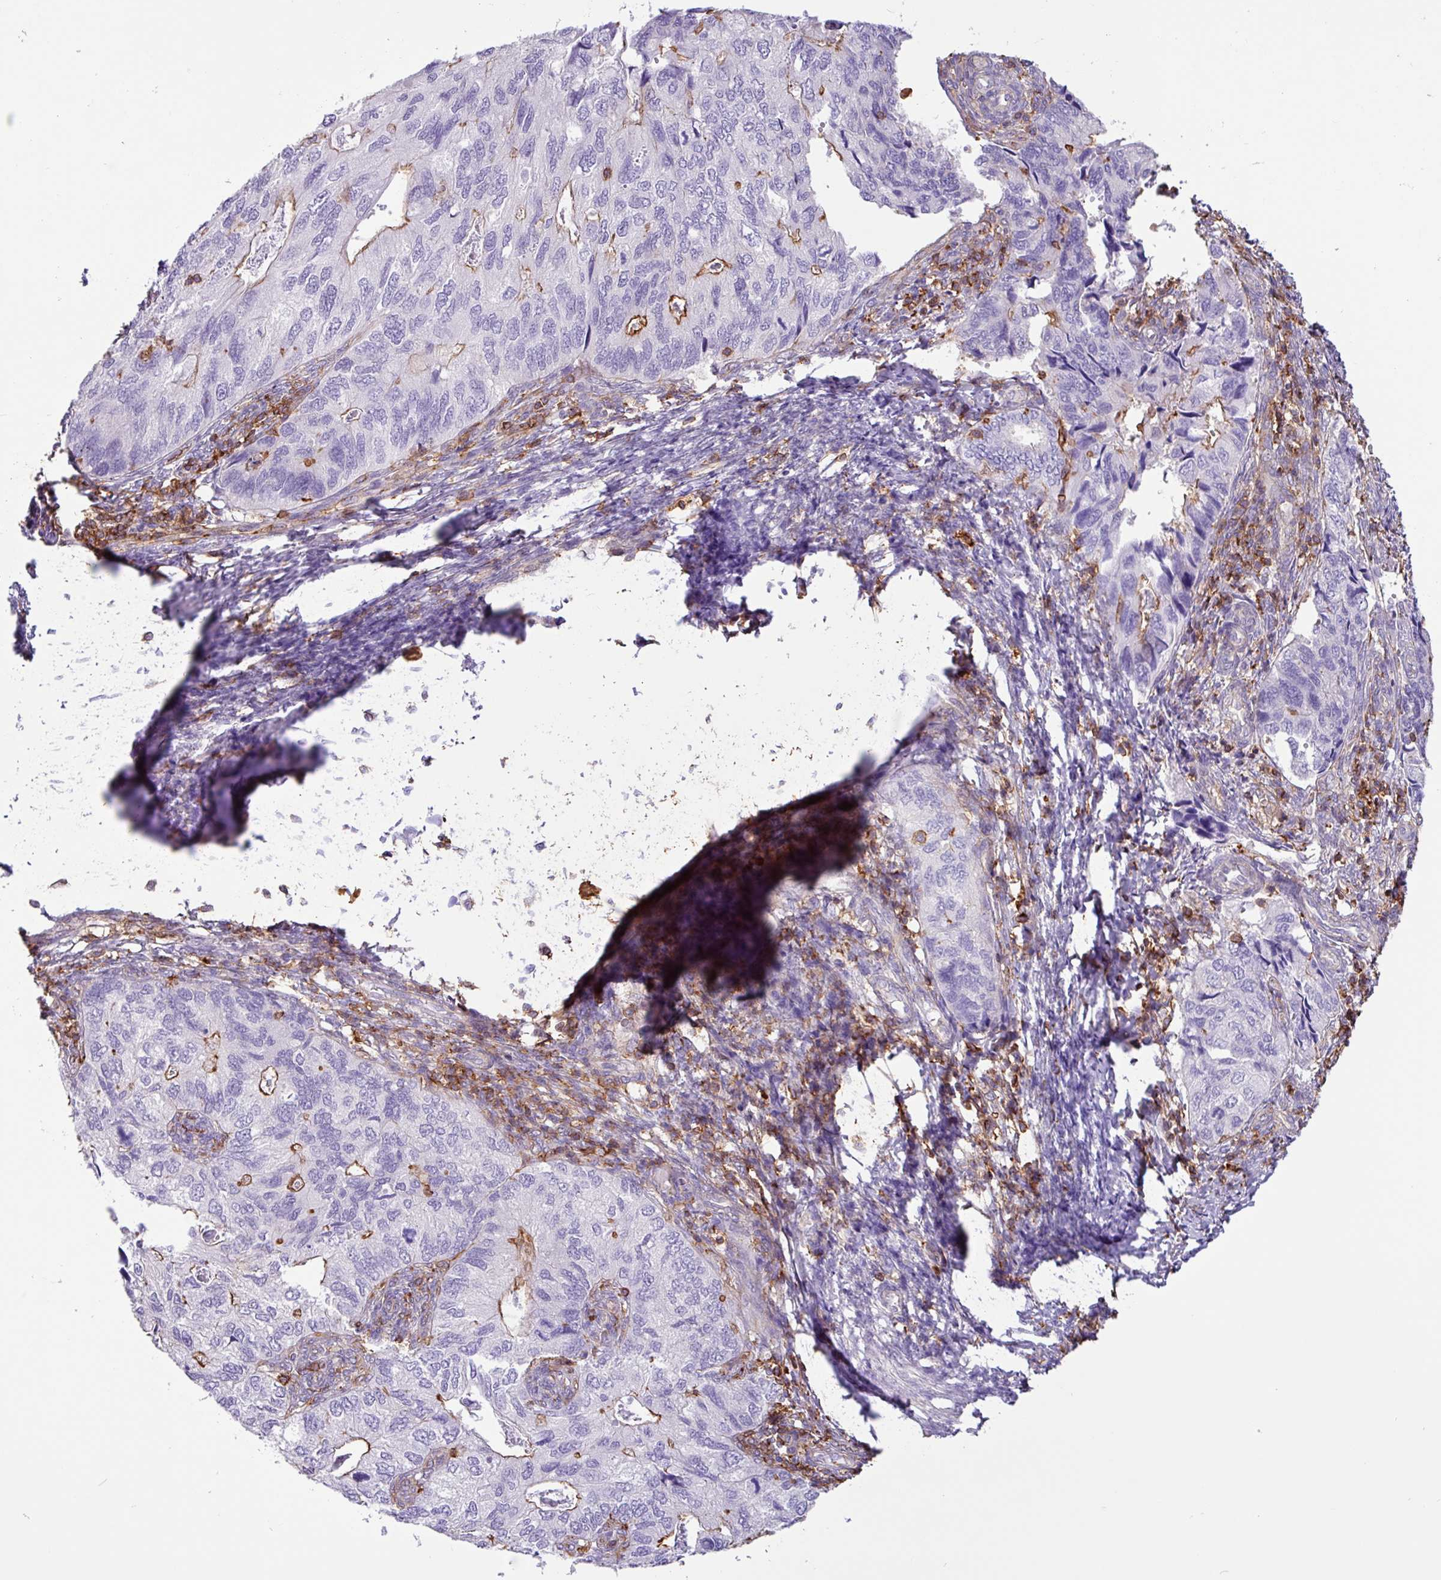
{"staining": {"intensity": "negative", "quantity": "none", "location": "none"}, "tissue": "endometrial cancer", "cell_type": "Tumor cells", "image_type": "cancer", "snomed": [{"axis": "morphology", "description": "Carcinoma, NOS"}, {"axis": "topography", "description": "Uterus"}], "caption": "Human endometrial cancer stained for a protein using IHC demonstrates no staining in tumor cells.", "gene": "PPP1R18", "patient": {"sex": "female", "age": 76}}